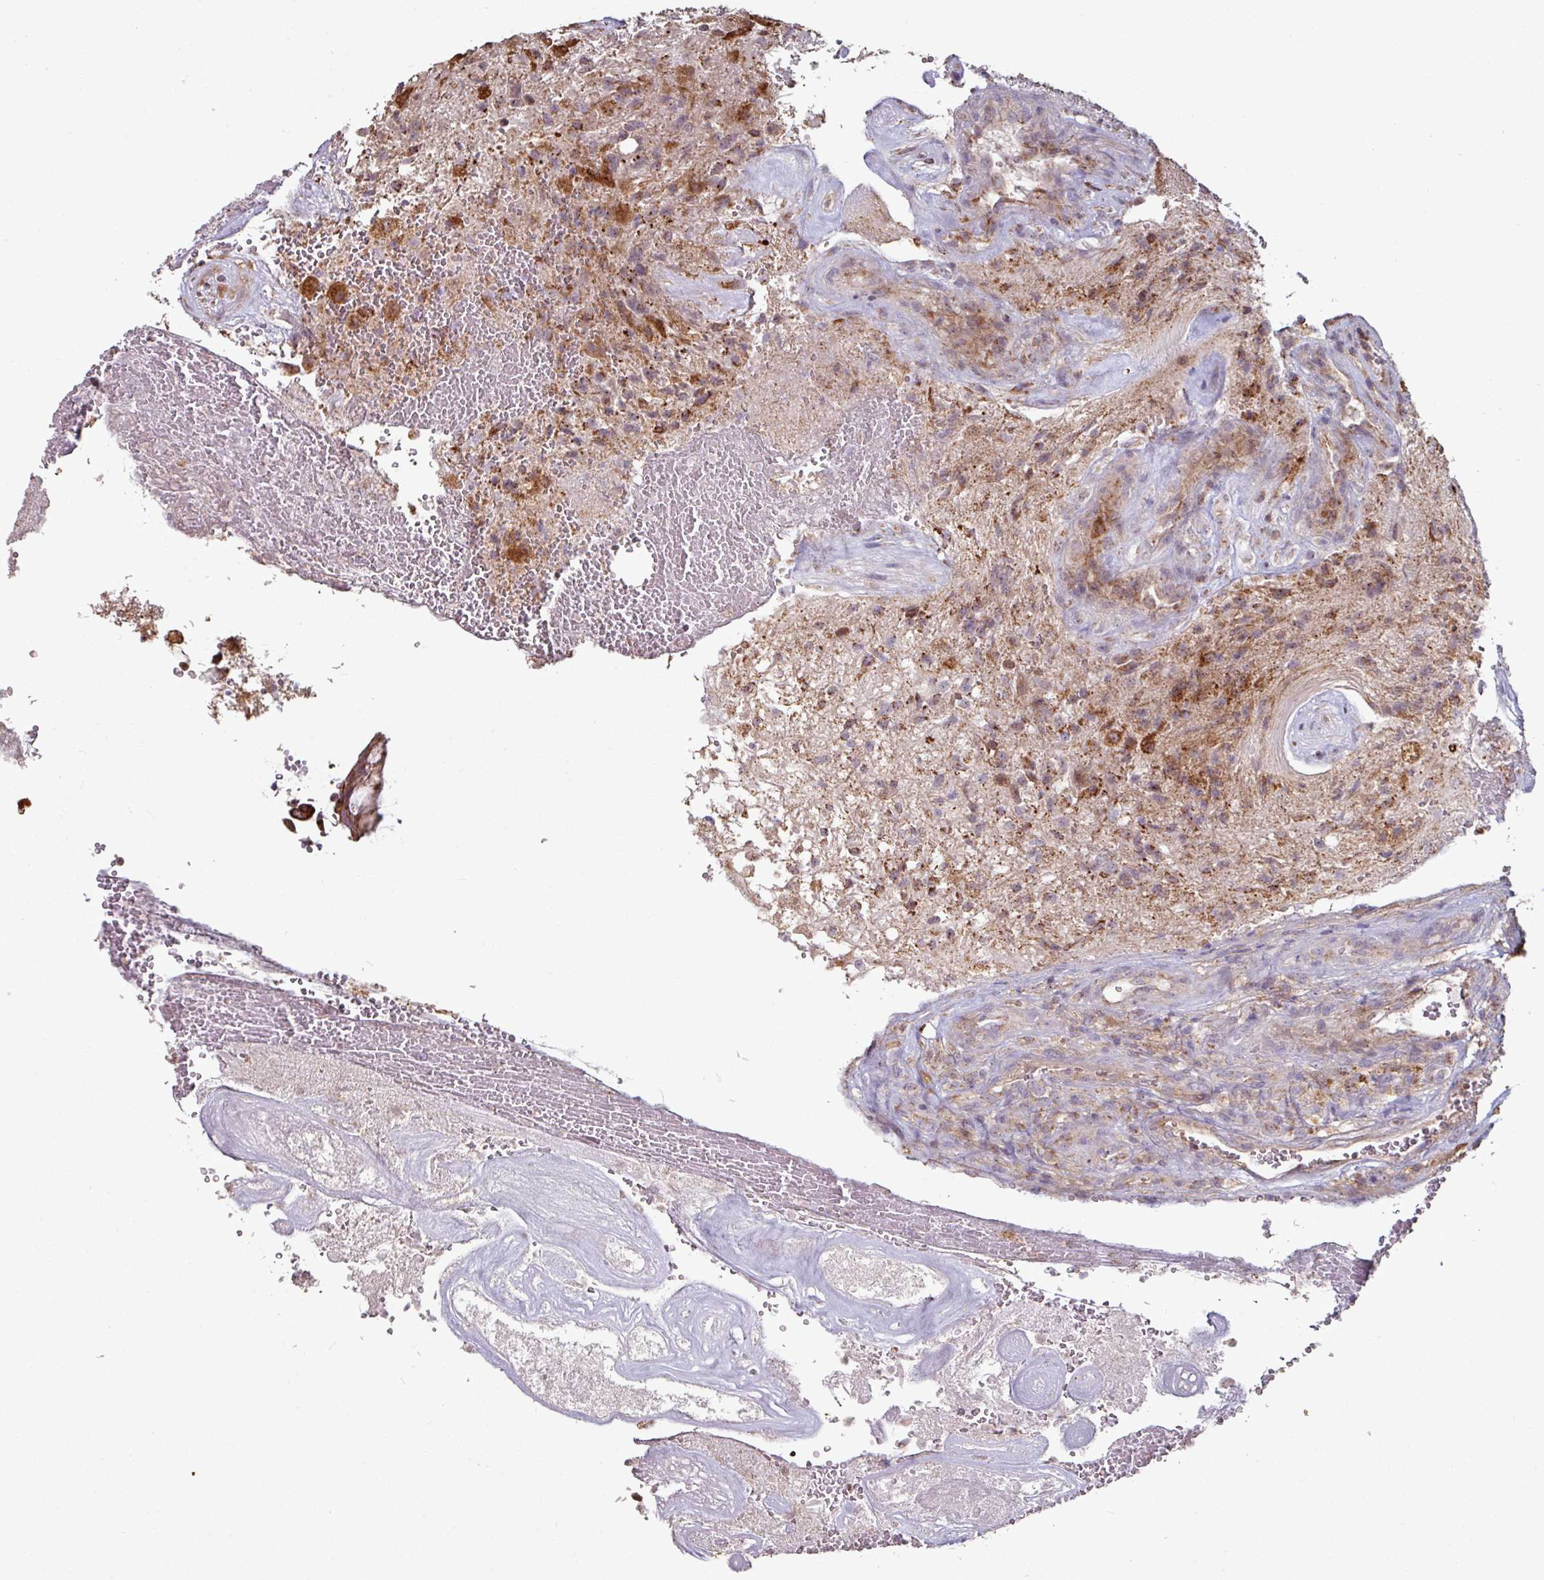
{"staining": {"intensity": "moderate", "quantity": "<25%", "location": "cytoplasmic/membranous"}, "tissue": "glioma", "cell_type": "Tumor cells", "image_type": "cancer", "snomed": [{"axis": "morphology", "description": "Glioma, malignant, High grade"}, {"axis": "topography", "description": "Brain"}], "caption": "A photomicrograph showing moderate cytoplasmic/membranous positivity in approximately <25% of tumor cells in malignant high-grade glioma, as visualized by brown immunohistochemical staining.", "gene": "OR2D3", "patient": {"sex": "male", "age": 56}}